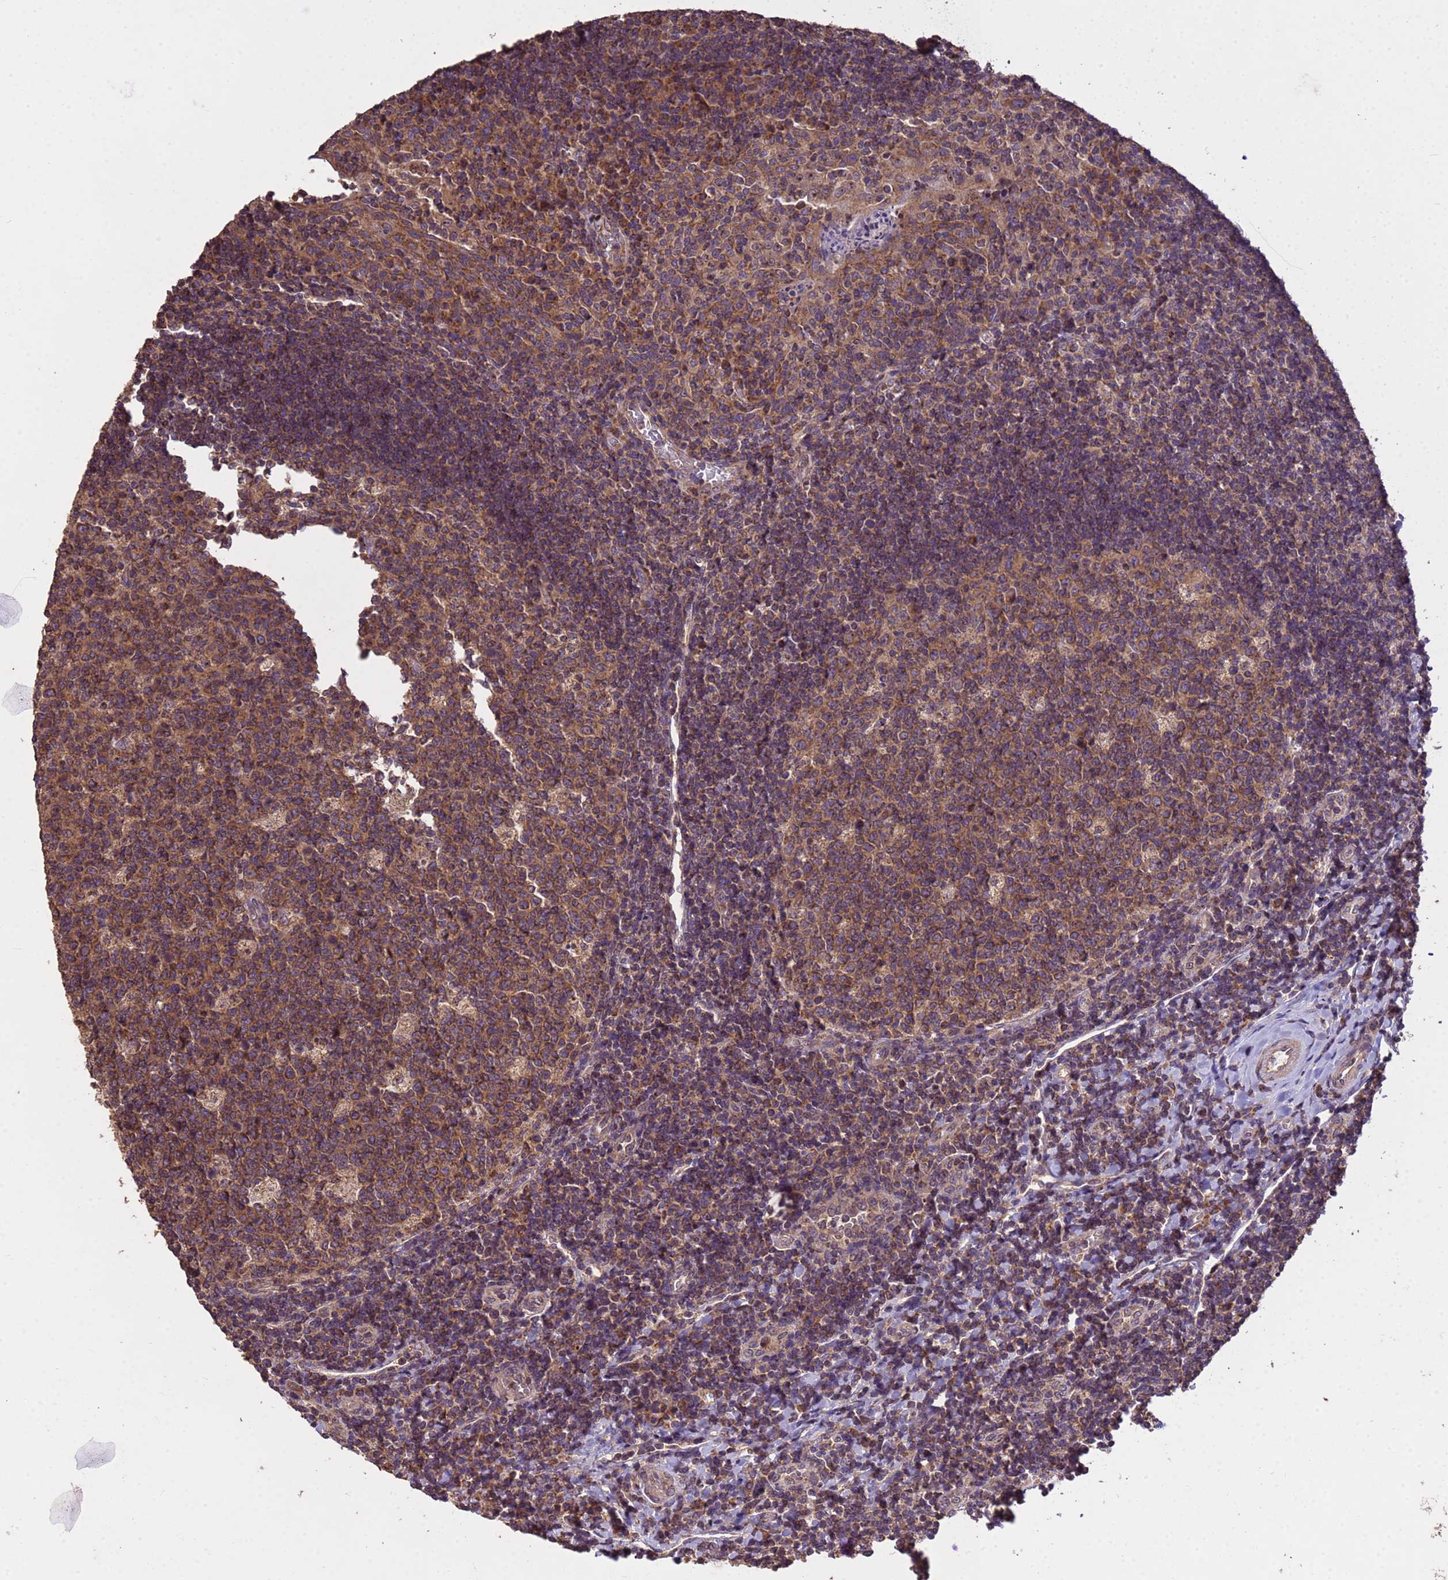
{"staining": {"intensity": "moderate", "quantity": ">75%", "location": "cytoplasmic/membranous"}, "tissue": "tonsil", "cell_type": "Germinal center cells", "image_type": "normal", "snomed": [{"axis": "morphology", "description": "Normal tissue, NOS"}, {"axis": "topography", "description": "Tonsil"}], "caption": "Immunohistochemistry (IHC) histopathology image of normal human tonsil stained for a protein (brown), which demonstrates medium levels of moderate cytoplasmic/membranous expression in approximately >75% of germinal center cells.", "gene": "P2RX7", "patient": {"sex": "male", "age": 17}}